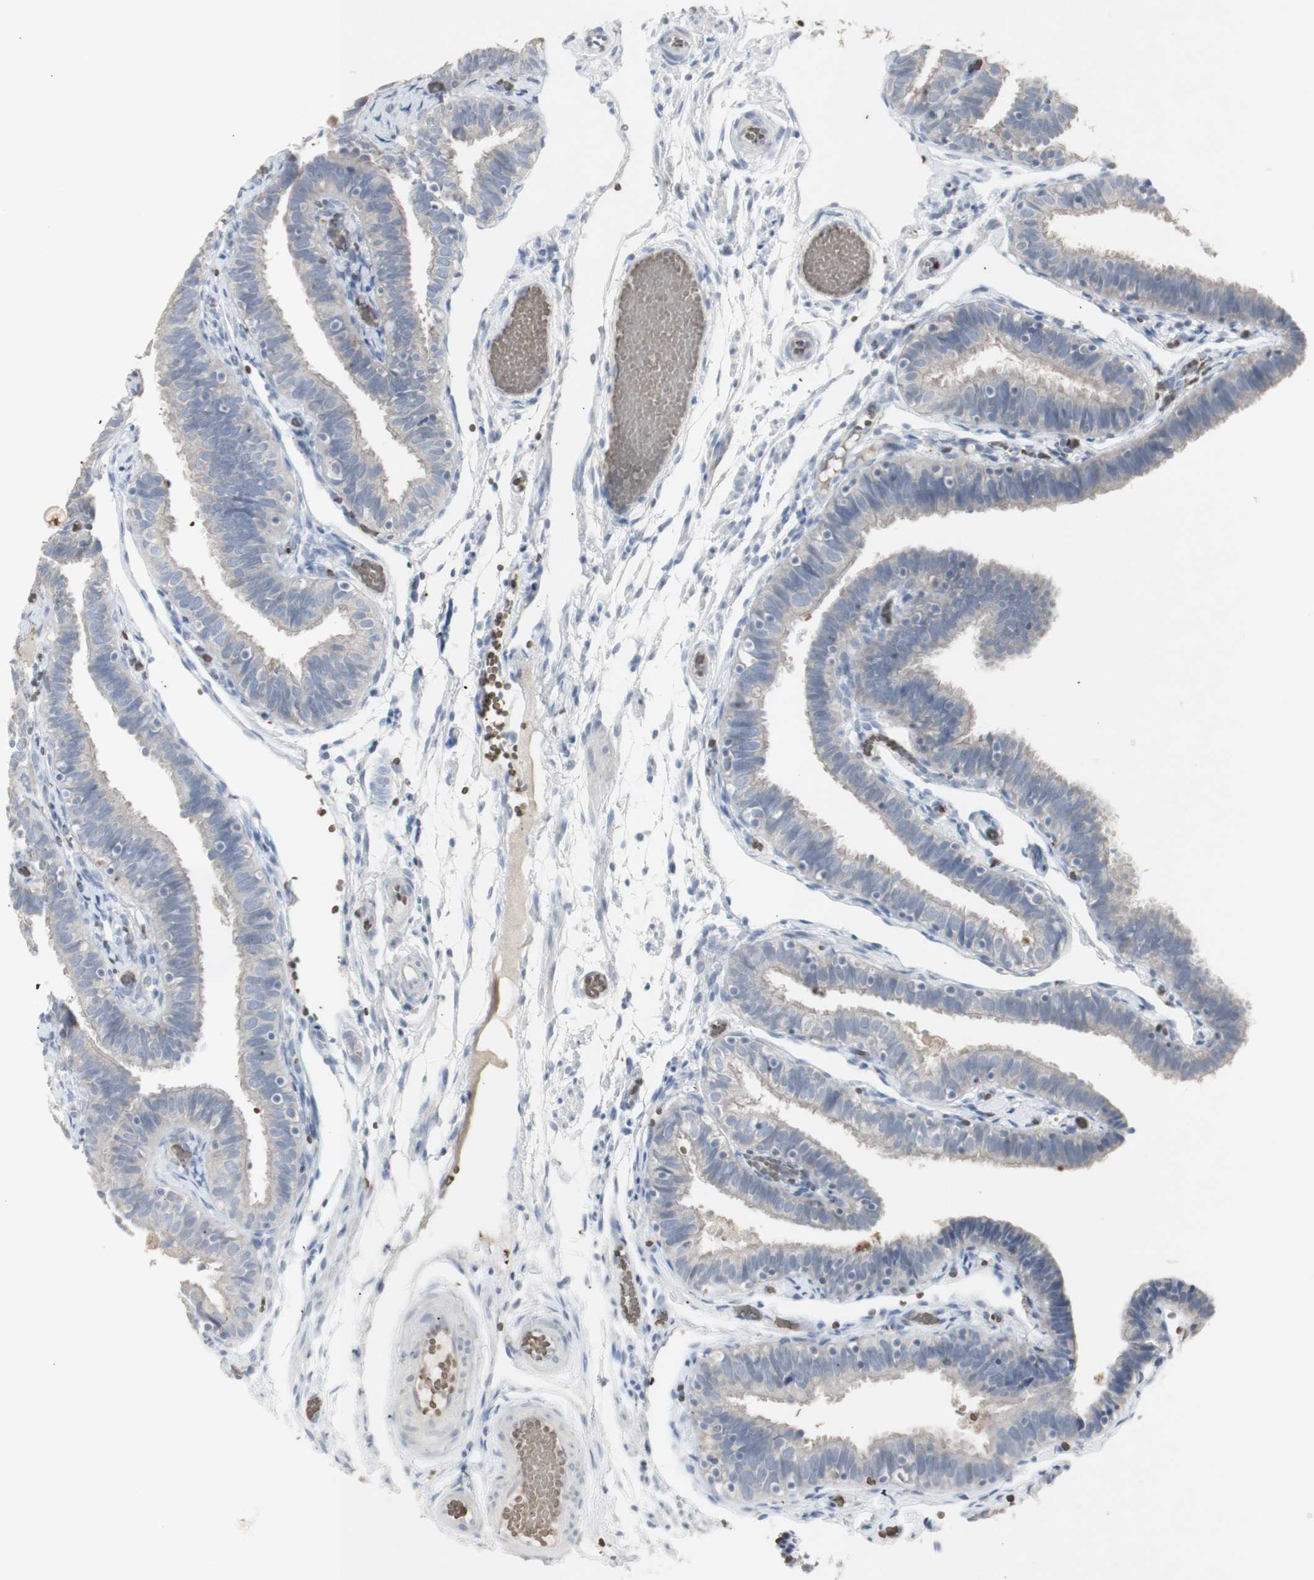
{"staining": {"intensity": "weak", "quantity": ">75%", "location": "cytoplasmic/membranous"}, "tissue": "fallopian tube", "cell_type": "Glandular cells", "image_type": "normal", "snomed": [{"axis": "morphology", "description": "Normal tissue, NOS"}, {"axis": "topography", "description": "Fallopian tube"}], "caption": "Immunohistochemistry (IHC) staining of normal fallopian tube, which reveals low levels of weak cytoplasmic/membranous staining in about >75% of glandular cells indicating weak cytoplasmic/membranous protein positivity. The staining was performed using DAB (brown) for protein detection and nuclei were counterstained in hematoxylin (blue).", "gene": "INS", "patient": {"sex": "female", "age": 46}}